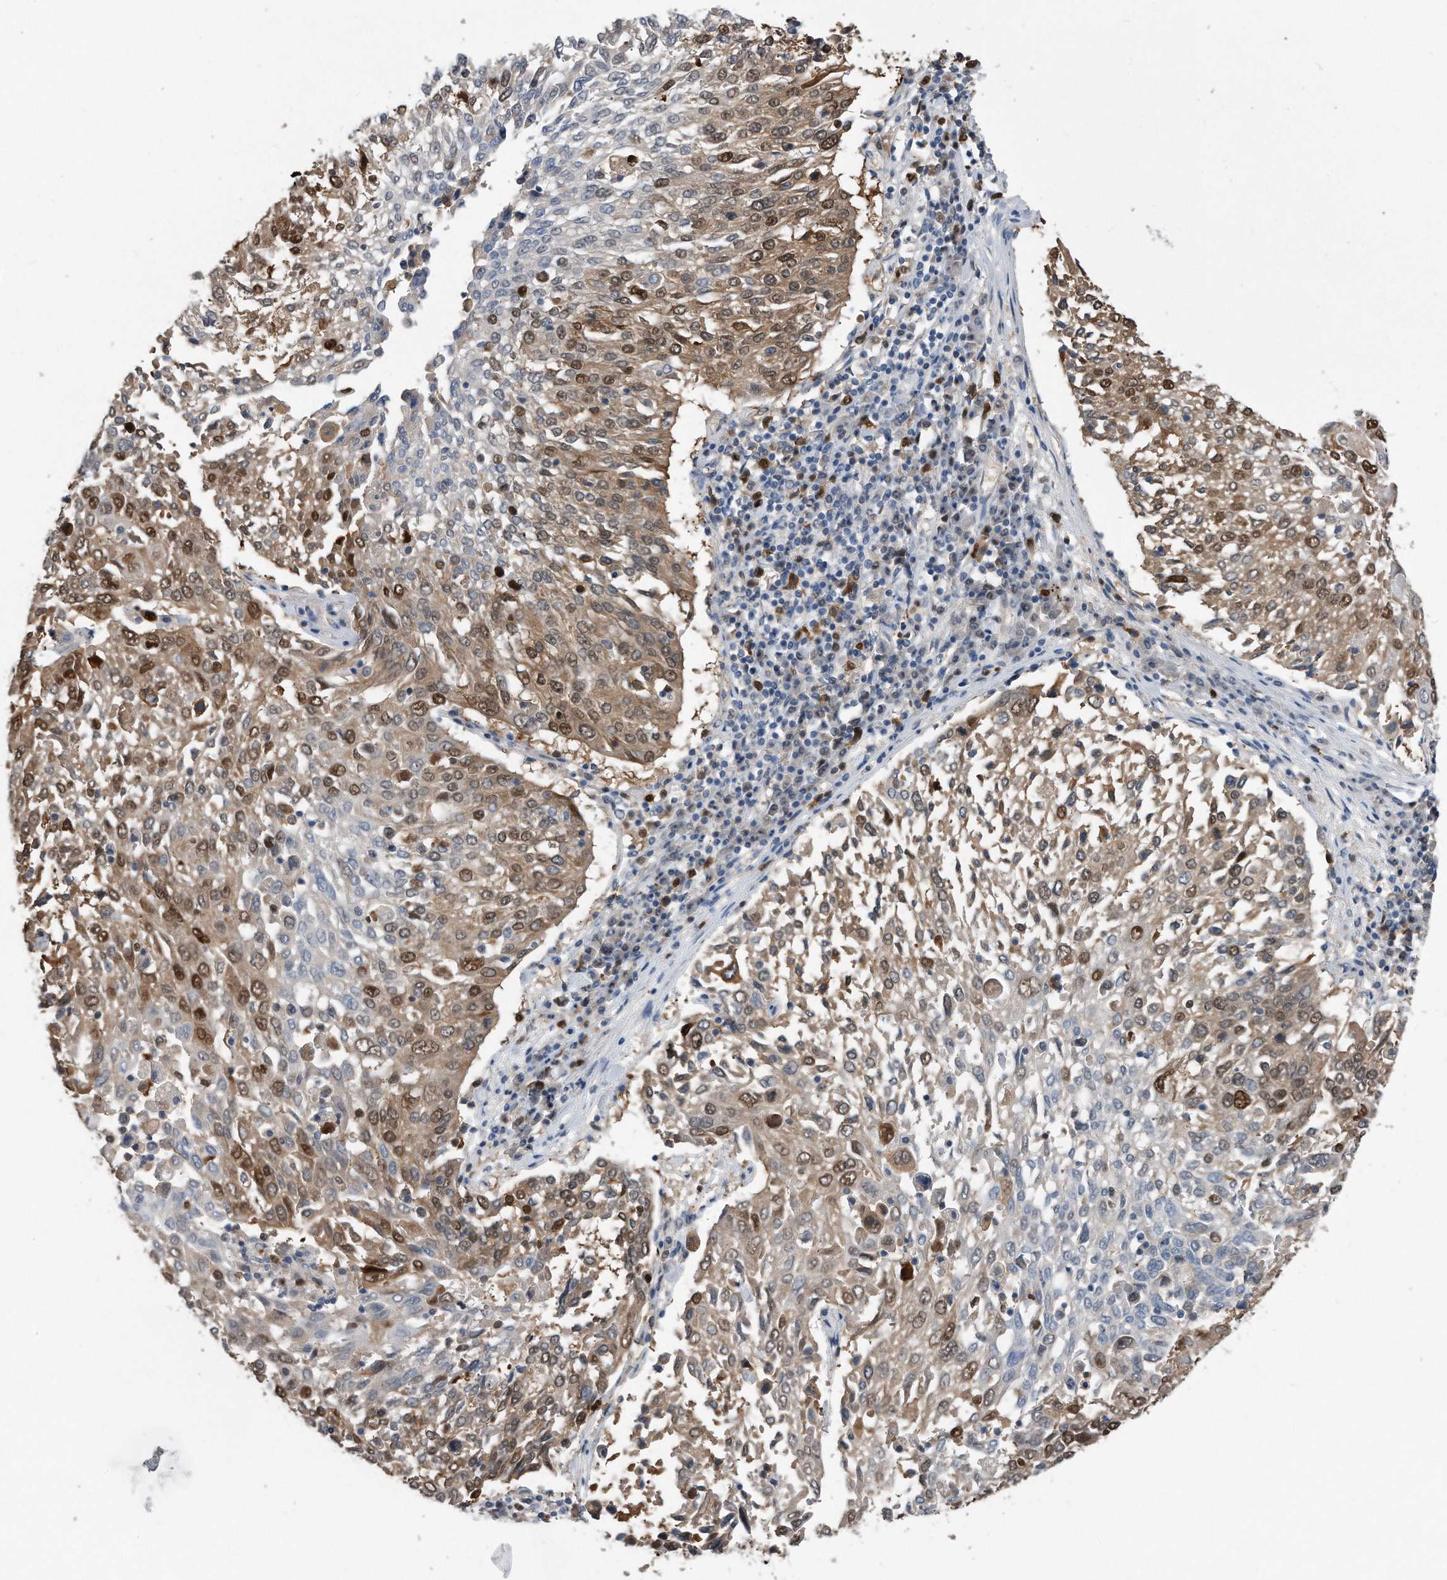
{"staining": {"intensity": "moderate", "quantity": "25%-75%", "location": "cytoplasmic/membranous,nuclear"}, "tissue": "lung cancer", "cell_type": "Tumor cells", "image_type": "cancer", "snomed": [{"axis": "morphology", "description": "Squamous cell carcinoma, NOS"}, {"axis": "topography", "description": "Lung"}], "caption": "The histopathology image demonstrates a brown stain indicating the presence of a protein in the cytoplasmic/membranous and nuclear of tumor cells in squamous cell carcinoma (lung).", "gene": "PCNA", "patient": {"sex": "male", "age": 65}}